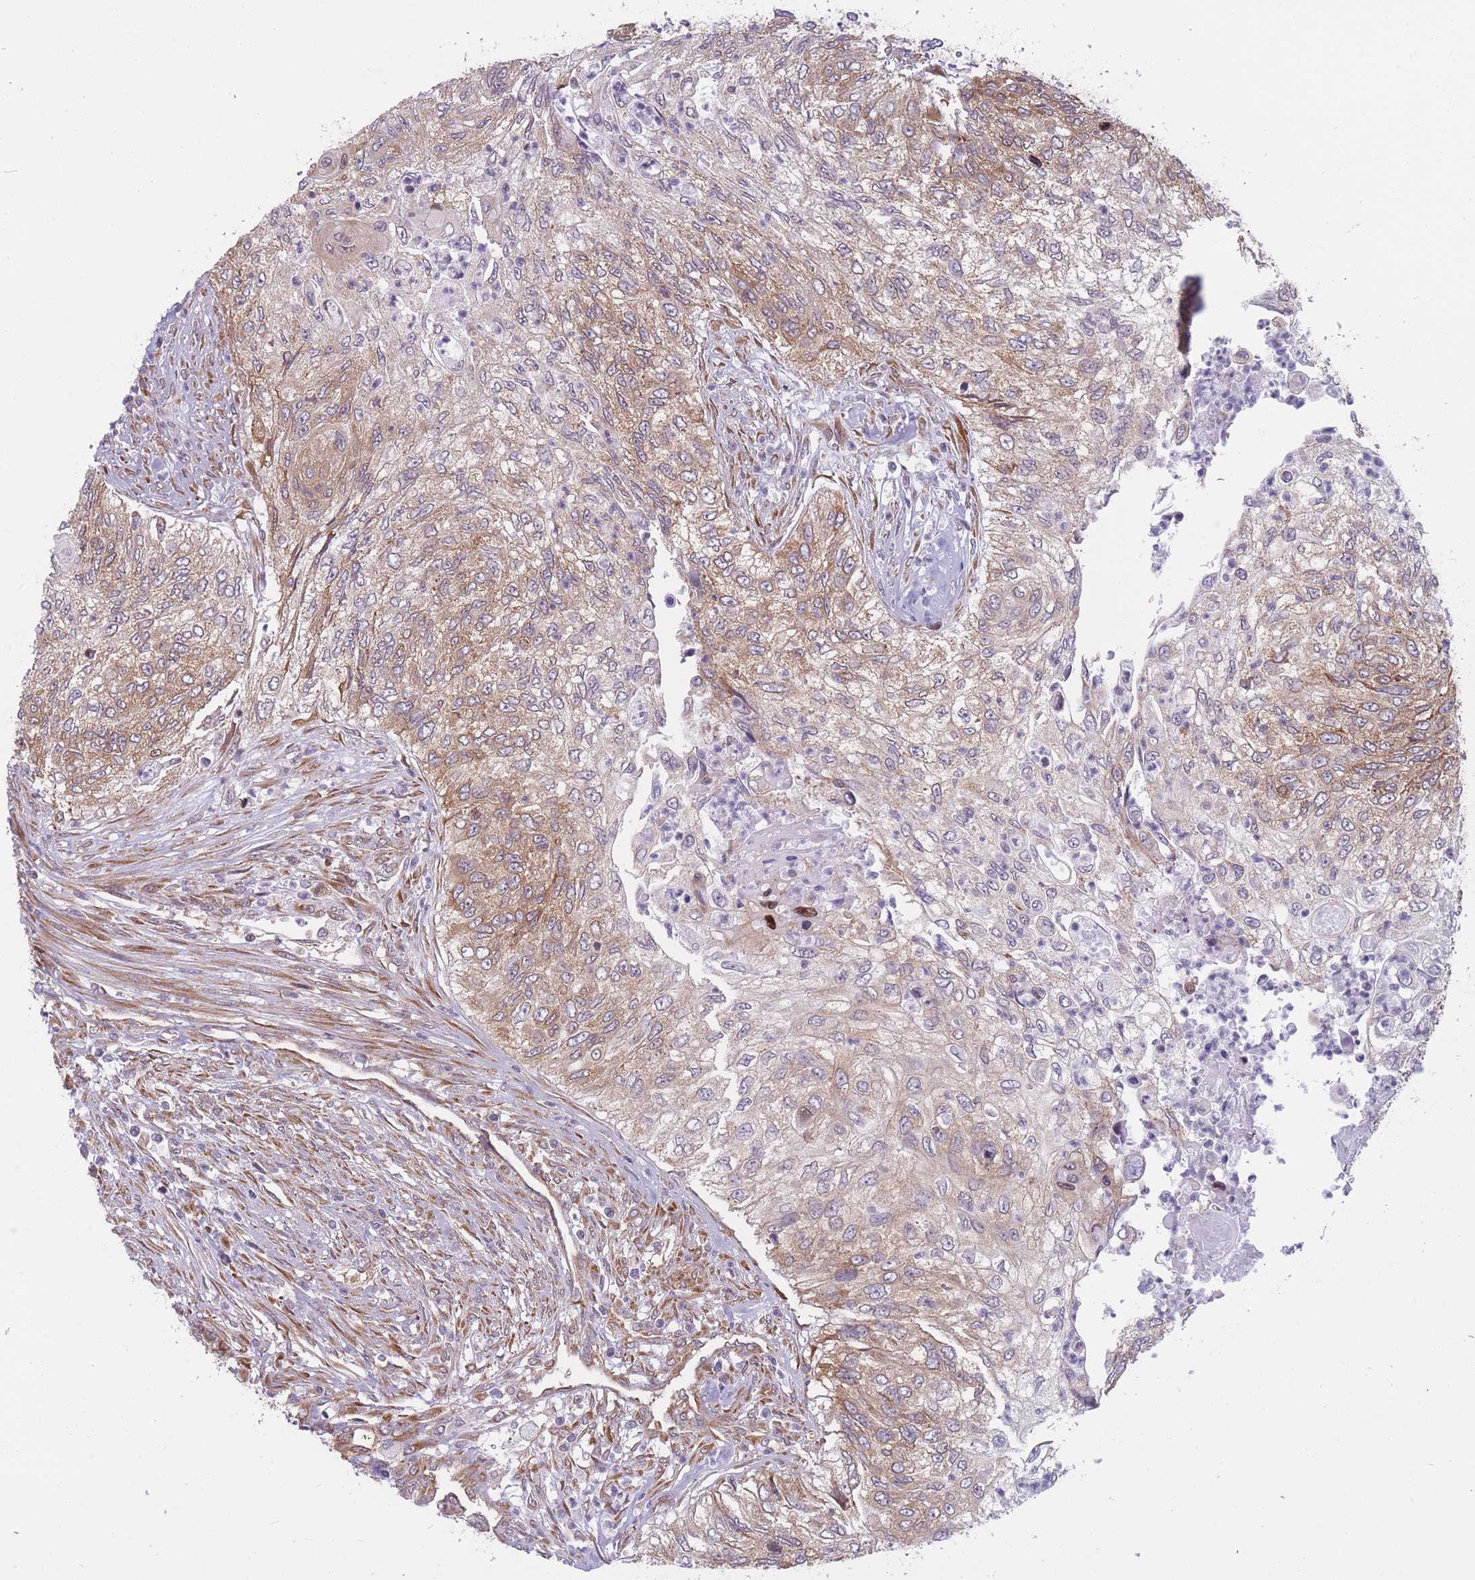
{"staining": {"intensity": "moderate", "quantity": ">75%", "location": "cytoplasmic/membranous"}, "tissue": "urothelial cancer", "cell_type": "Tumor cells", "image_type": "cancer", "snomed": [{"axis": "morphology", "description": "Urothelial carcinoma, High grade"}, {"axis": "topography", "description": "Urinary bladder"}], "caption": "Immunohistochemistry staining of high-grade urothelial carcinoma, which demonstrates medium levels of moderate cytoplasmic/membranous positivity in approximately >75% of tumor cells indicating moderate cytoplasmic/membranous protein positivity. The staining was performed using DAB (brown) for protein detection and nuclei were counterstained in hematoxylin (blue).", "gene": "CCDC124", "patient": {"sex": "female", "age": 60}}